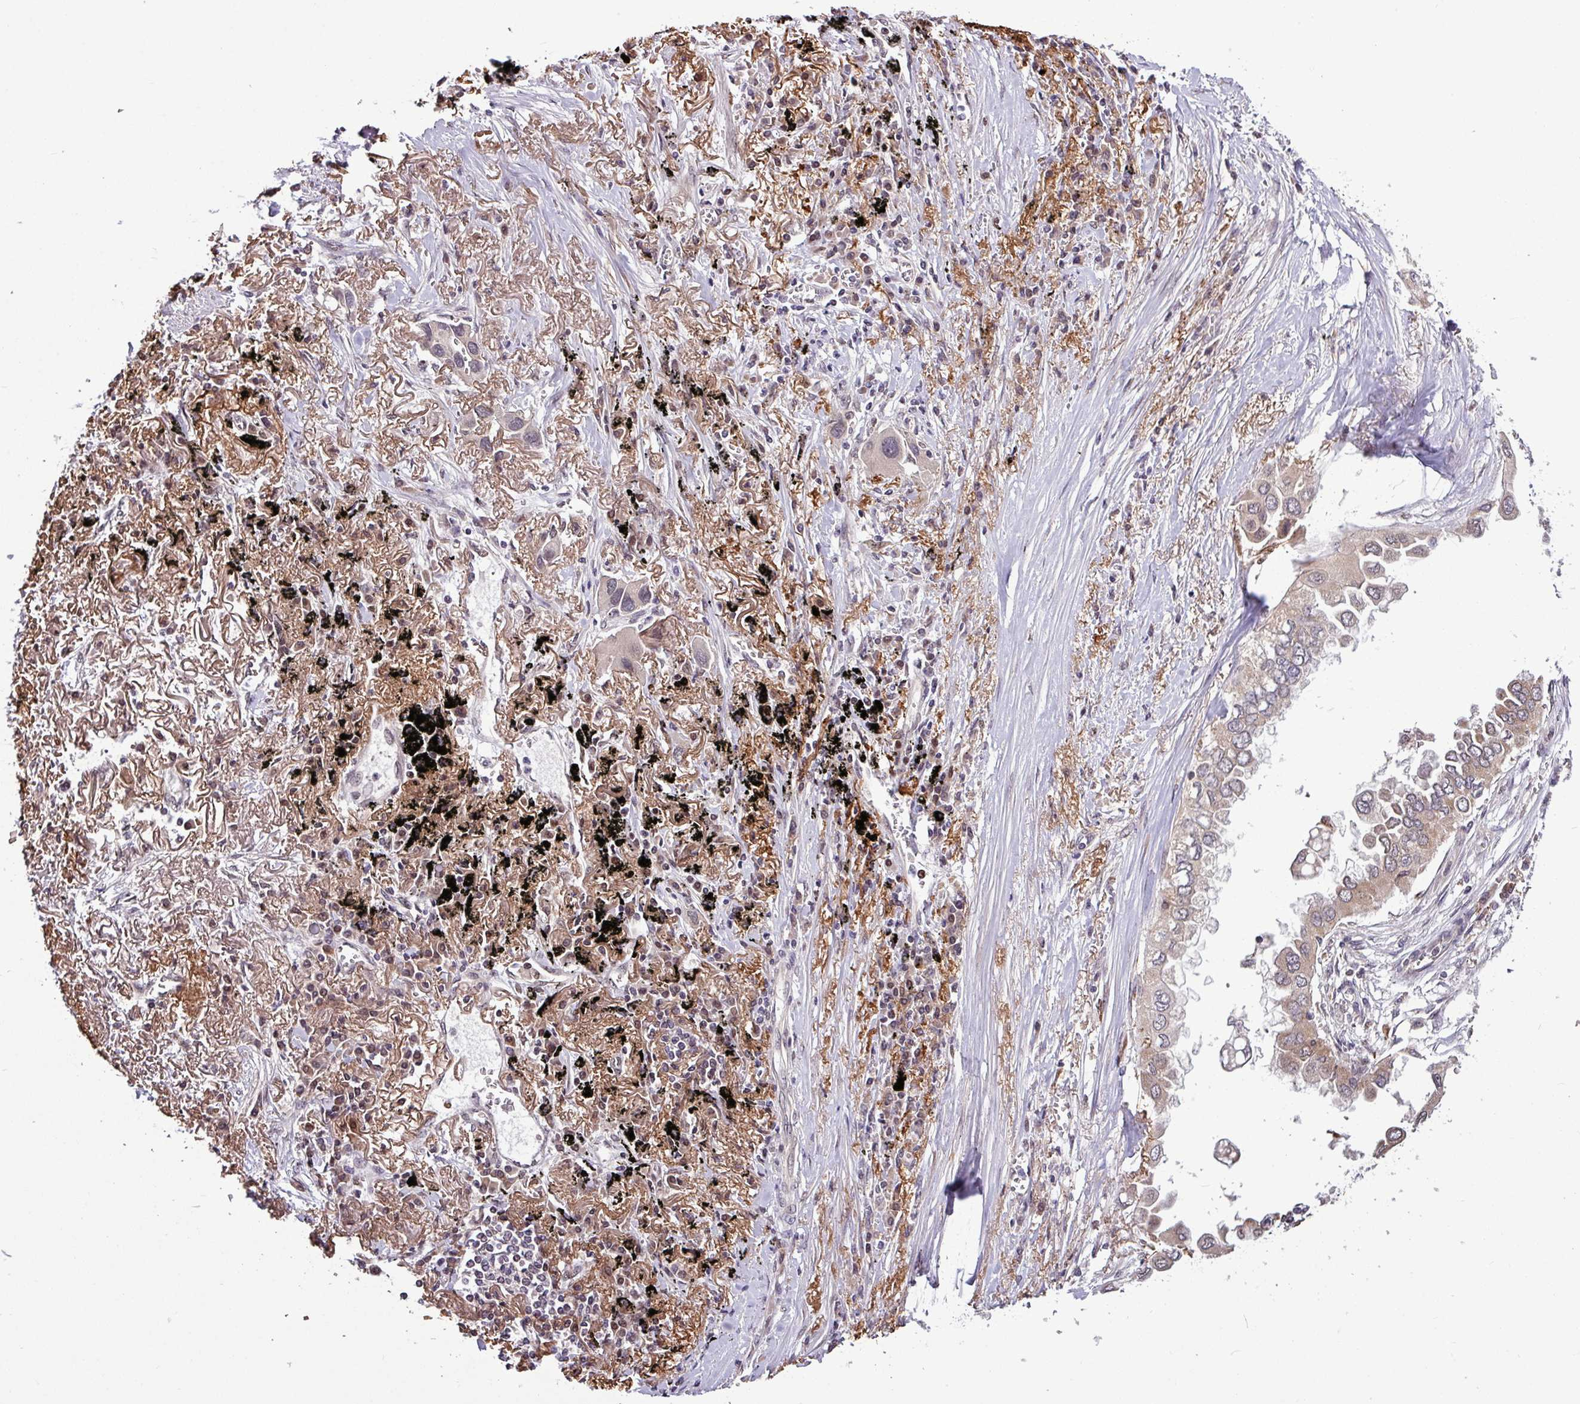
{"staining": {"intensity": "weak", "quantity": "<25%", "location": "cytoplasmic/membranous"}, "tissue": "lung cancer", "cell_type": "Tumor cells", "image_type": "cancer", "snomed": [{"axis": "morphology", "description": "Adenocarcinoma, NOS"}, {"axis": "topography", "description": "Lung"}], "caption": "DAB (3,3'-diaminobenzidine) immunohistochemical staining of adenocarcinoma (lung) reveals no significant positivity in tumor cells.", "gene": "SKIC2", "patient": {"sex": "female", "age": 76}}